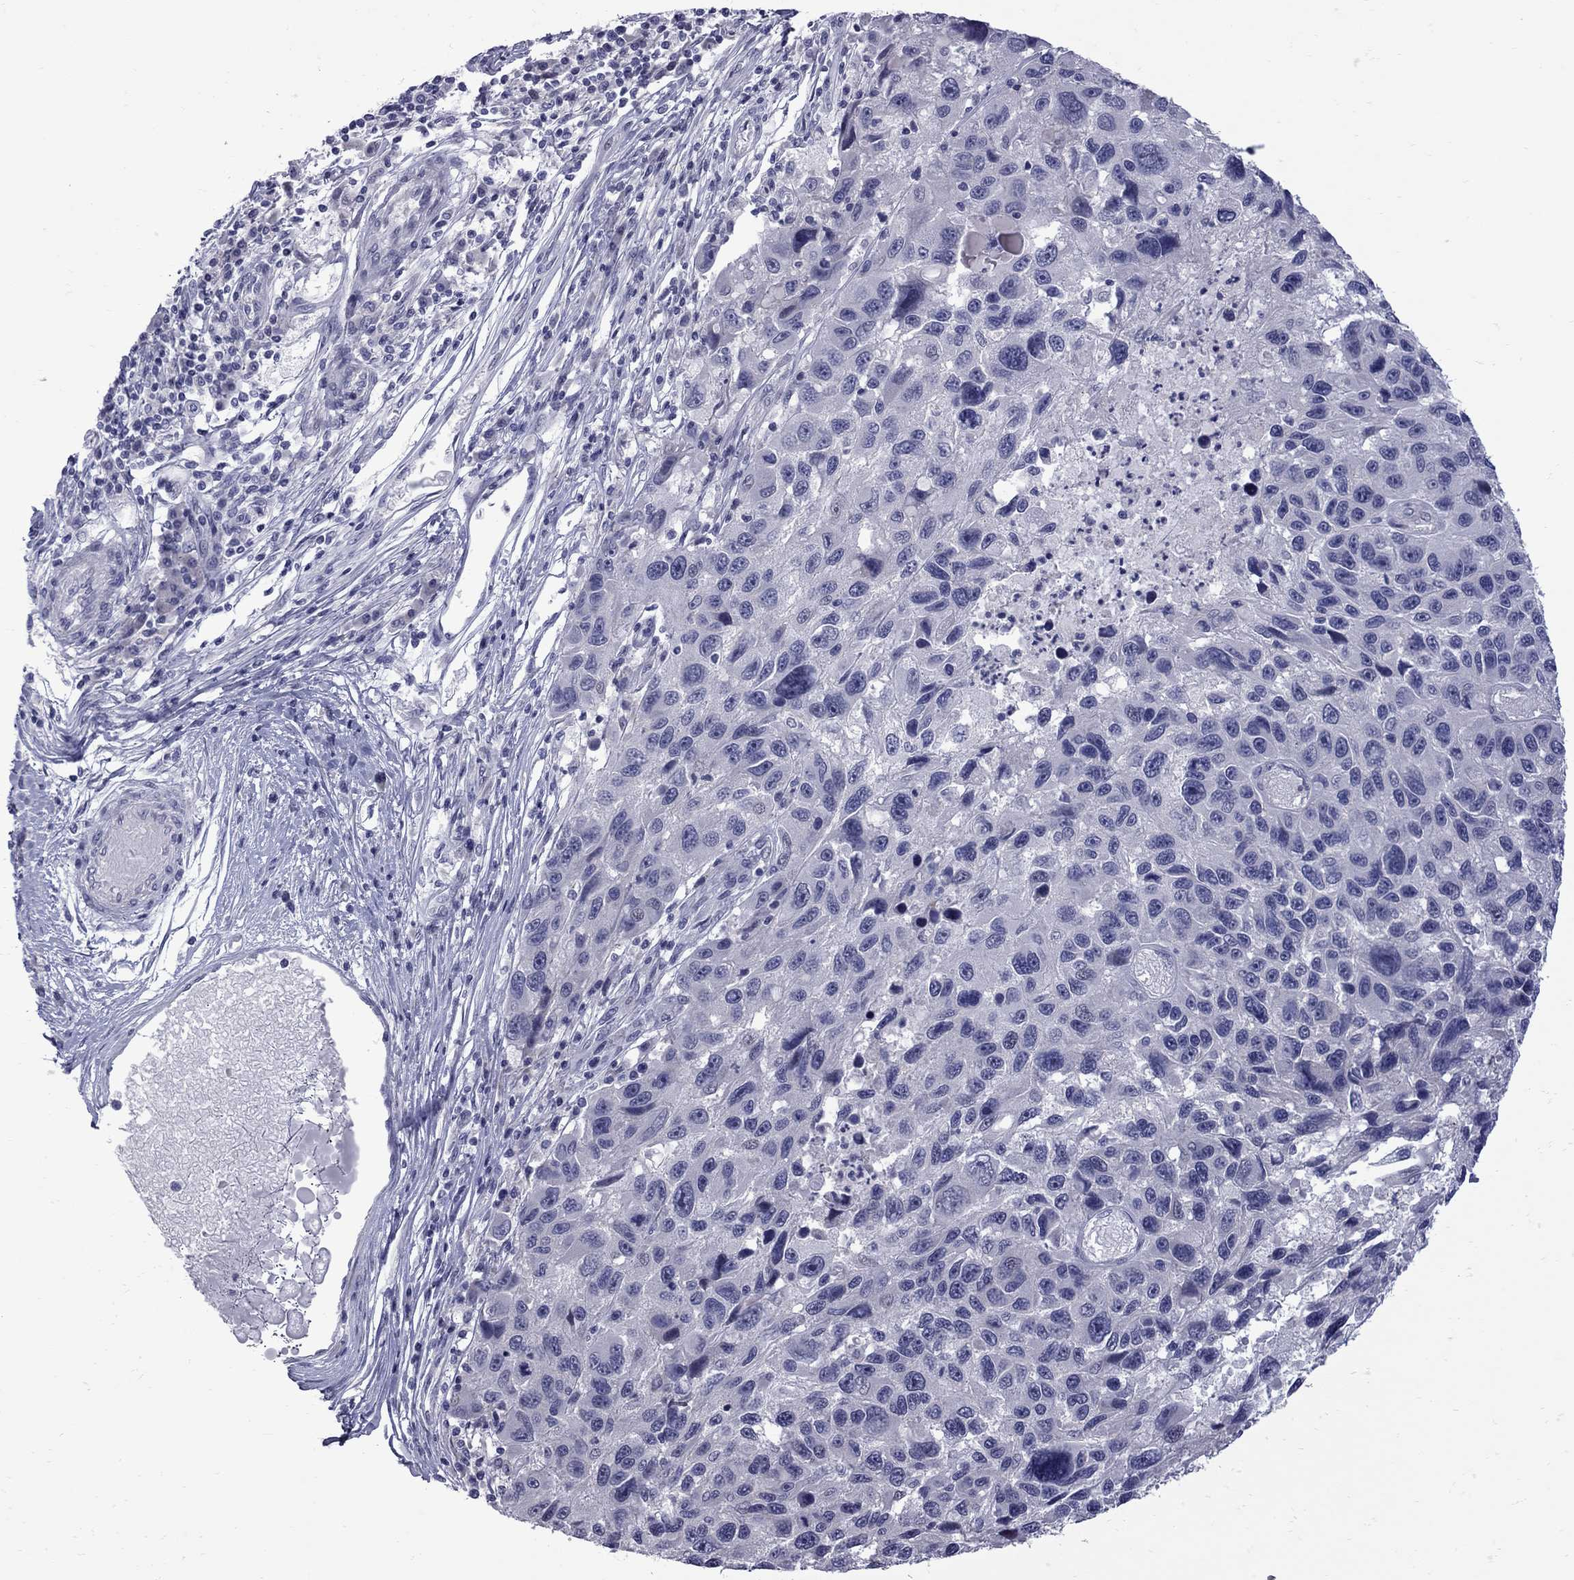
{"staining": {"intensity": "negative", "quantity": "none", "location": "none"}, "tissue": "melanoma", "cell_type": "Tumor cells", "image_type": "cancer", "snomed": [{"axis": "morphology", "description": "Malignant melanoma, NOS"}, {"axis": "topography", "description": "Skin"}], "caption": "An image of malignant melanoma stained for a protein shows no brown staining in tumor cells. Brightfield microscopy of immunohistochemistry (IHC) stained with DAB (brown) and hematoxylin (blue), captured at high magnification.", "gene": "NRARP", "patient": {"sex": "male", "age": 53}}